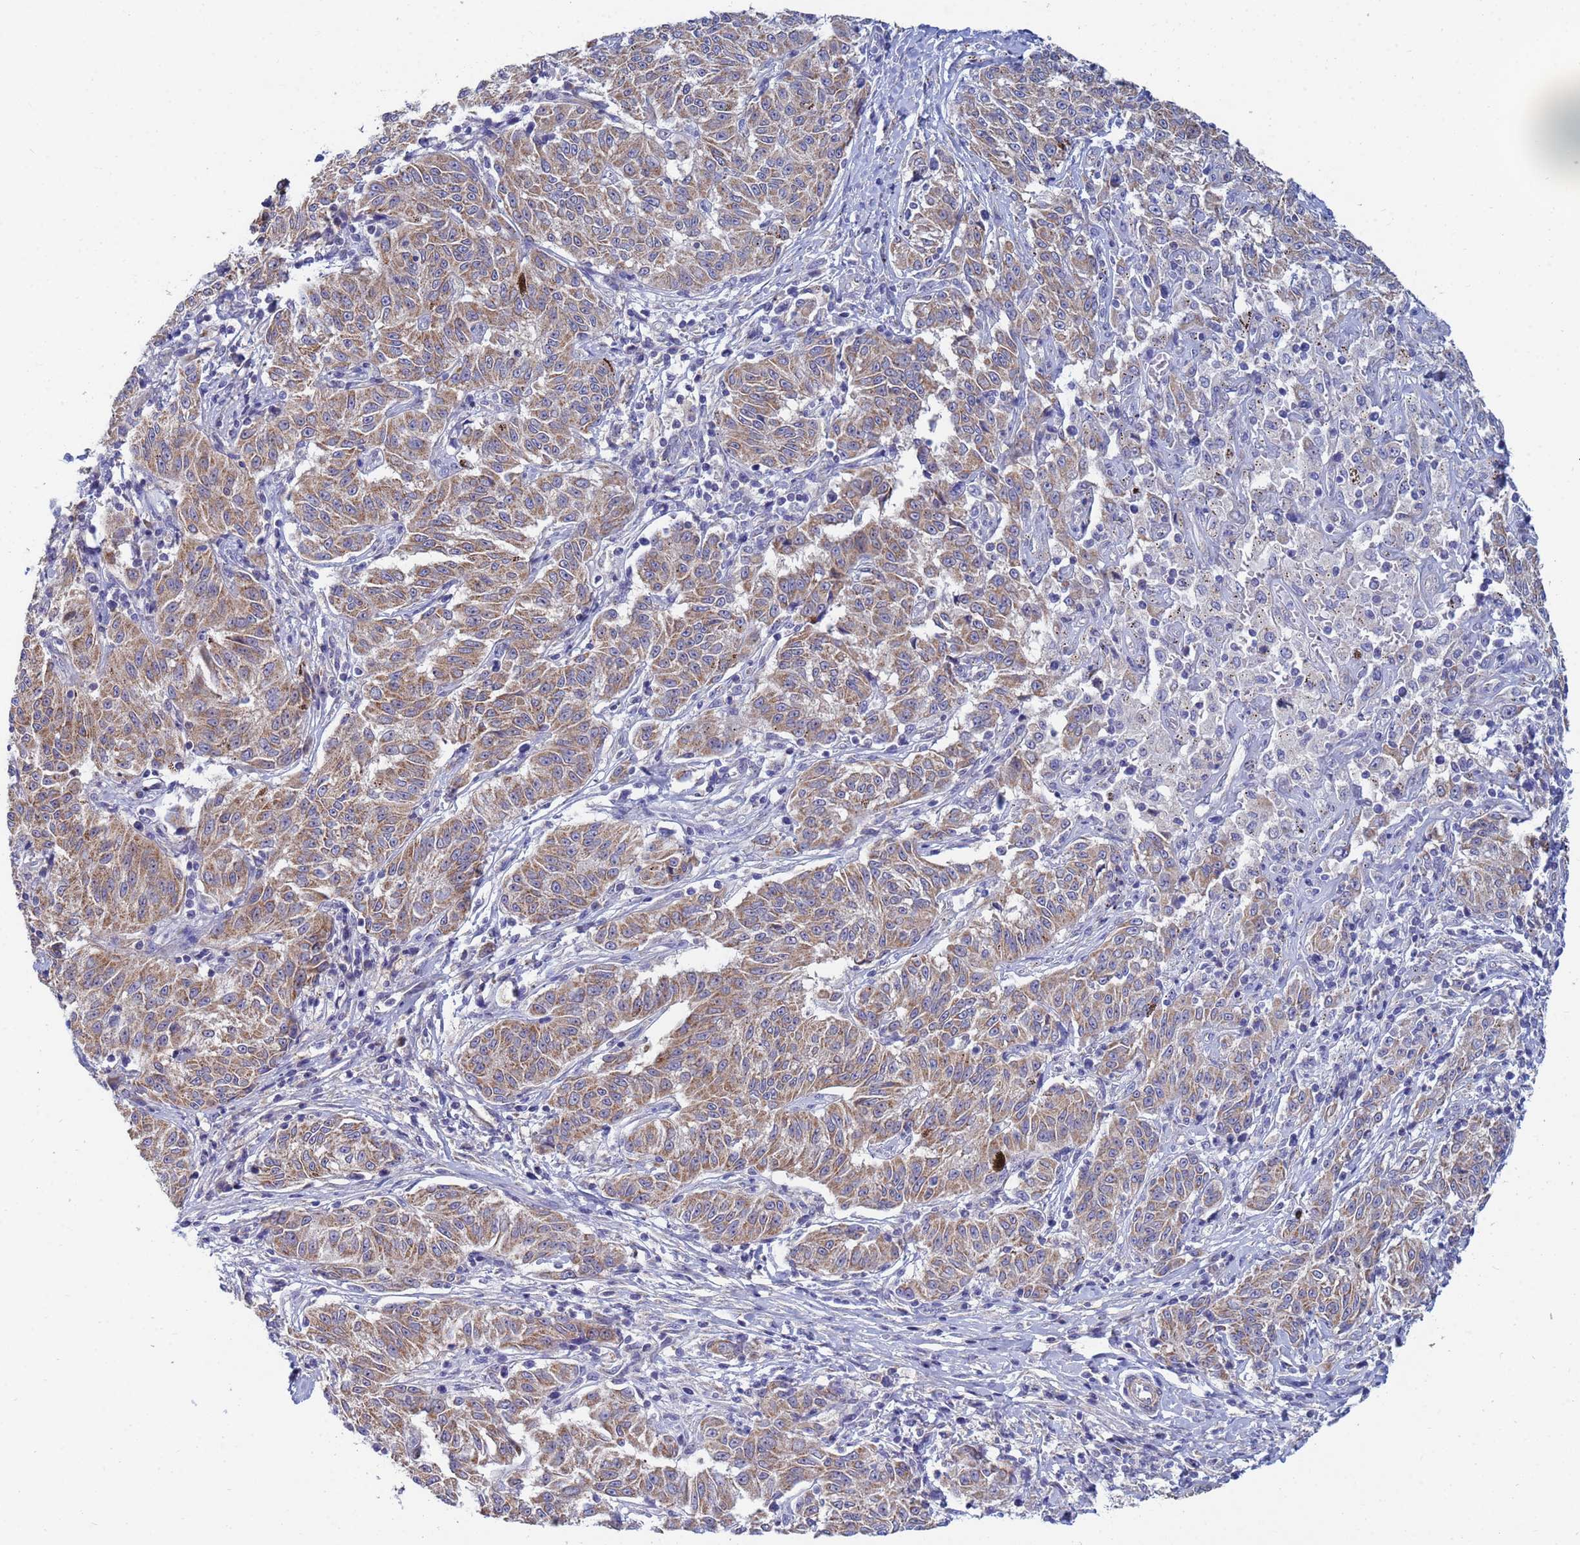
{"staining": {"intensity": "moderate", "quantity": ">75%", "location": "cytoplasmic/membranous"}, "tissue": "melanoma", "cell_type": "Tumor cells", "image_type": "cancer", "snomed": [{"axis": "morphology", "description": "Malignant melanoma, NOS"}, {"axis": "topography", "description": "Skin"}], "caption": "DAB (3,3'-diaminobenzidine) immunohistochemical staining of malignant melanoma reveals moderate cytoplasmic/membranous protein positivity in approximately >75% of tumor cells. (DAB = brown stain, brightfield microscopy at high magnification).", "gene": "SDR39U1", "patient": {"sex": "female", "age": 72}}